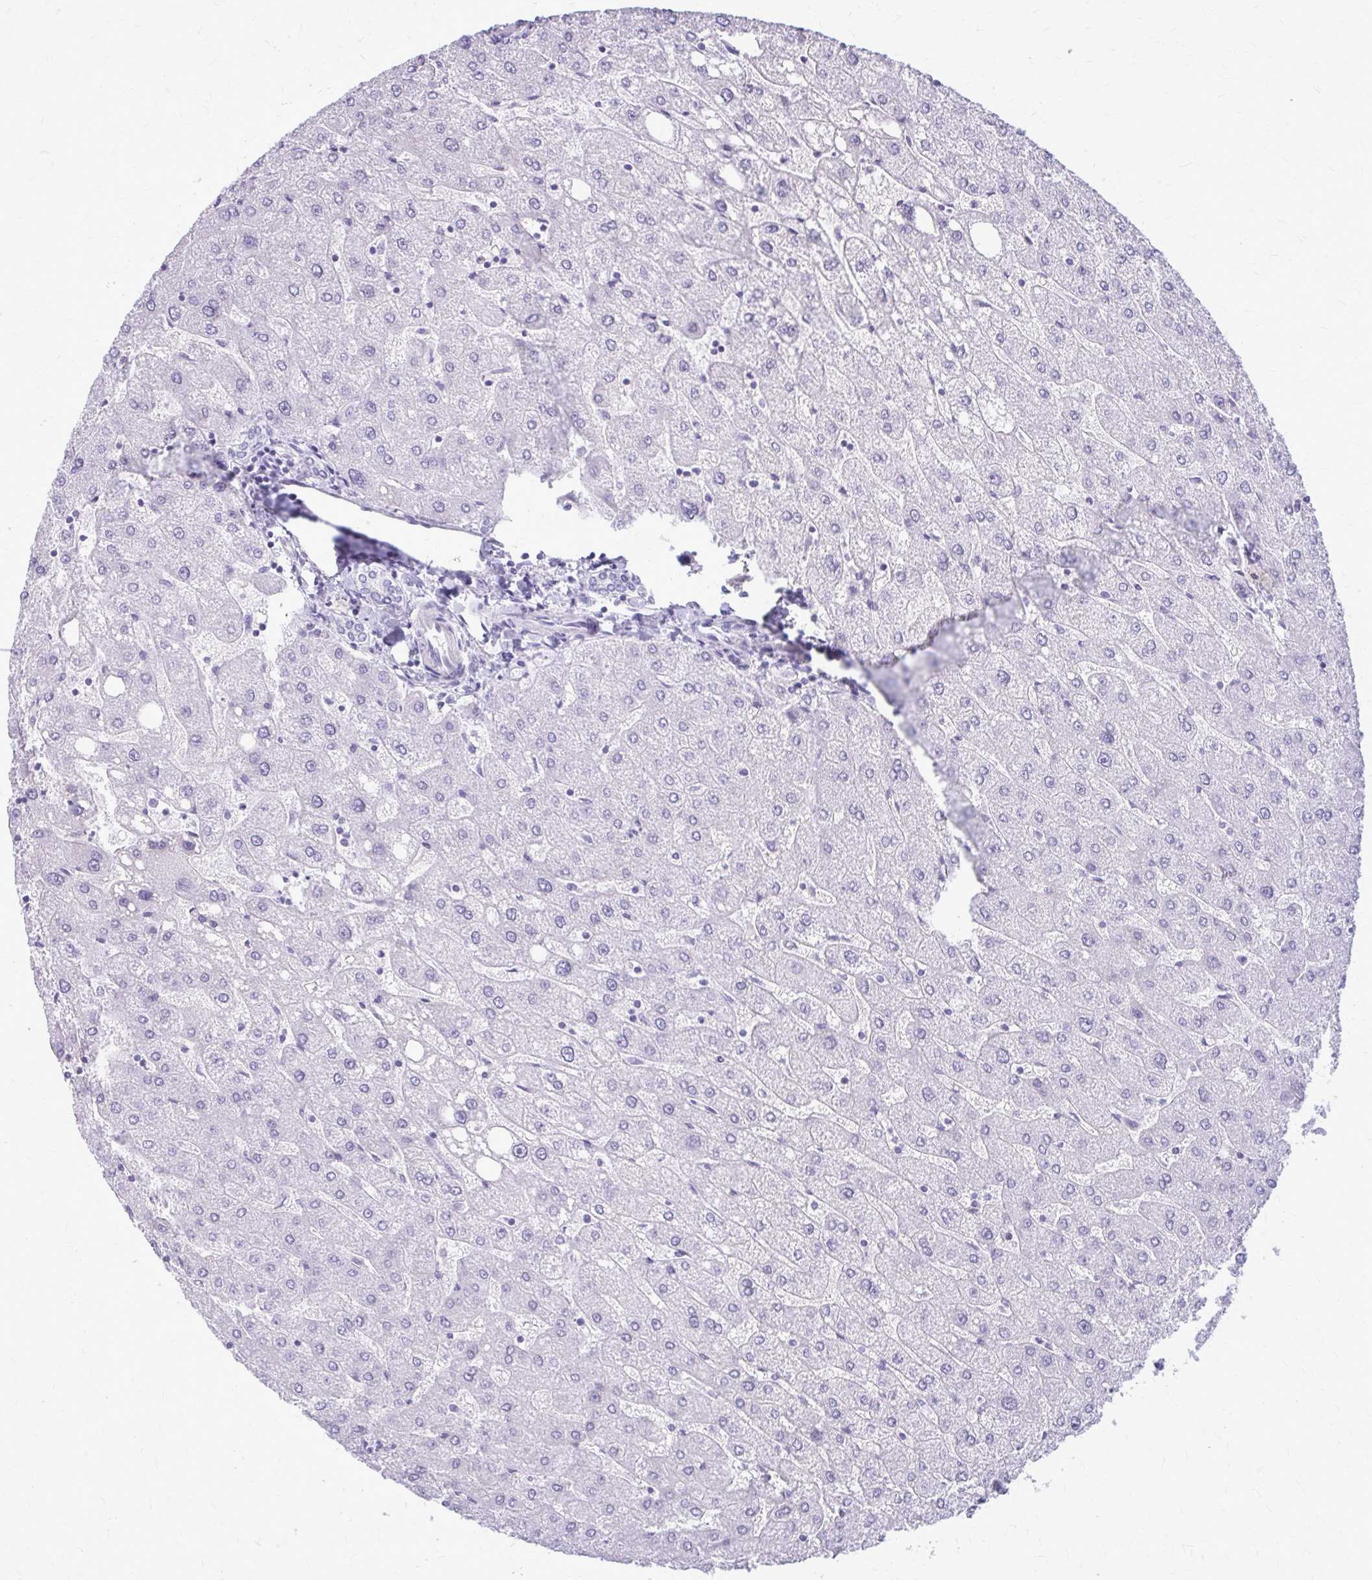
{"staining": {"intensity": "negative", "quantity": "none", "location": "none"}, "tissue": "liver", "cell_type": "Cholangiocytes", "image_type": "normal", "snomed": [{"axis": "morphology", "description": "Normal tissue, NOS"}, {"axis": "topography", "description": "Liver"}], "caption": "High power microscopy micrograph of an IHC micrograph of benign liver, revealing no significant staining in cholangiocytes.", "gene": "KRT5", "patient": {"sex": "male", "age": 67}}